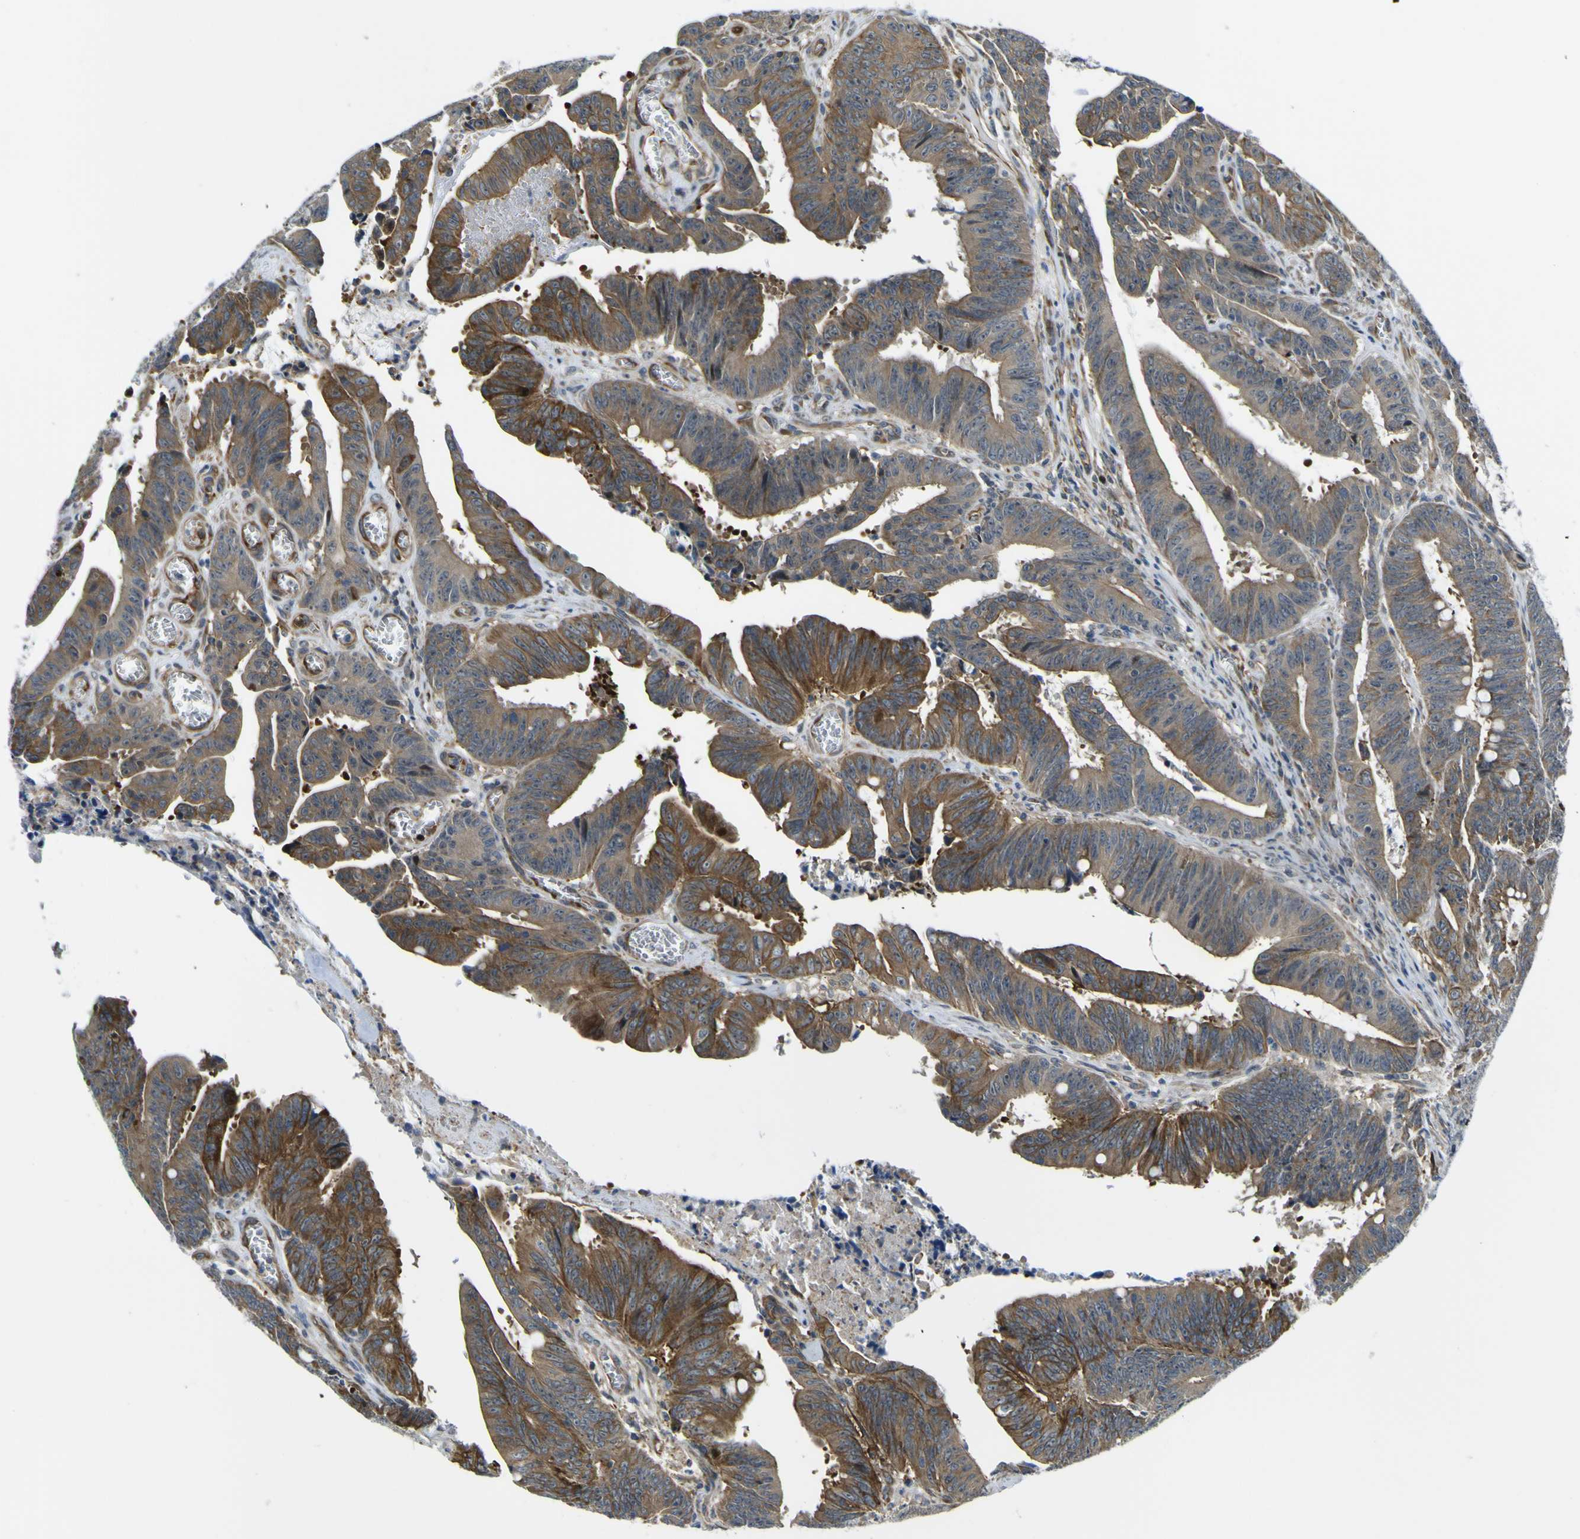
{"staining": {"intensity": "strong", "quantity": "25%-75%", "location": "cytoplasmic/membranous"}, "tissue": "colorectal cancer", "cell_type": "Tumor cells", "image_type": "cancer", "snomed": [{"axis": "morphology", "description": "Adenocarcinoma, NOS"}, {"axis": "topography", "description": "Colon"}], "caption": "Protein staining of adenocarcinoma (colorectal) tissue exhibits strong cytoplasmic/membranous positivity in approximately 25%-75% of tumor cells.", "gene": "KDM7A", "patient": {"sex": "male", "age": 45}}